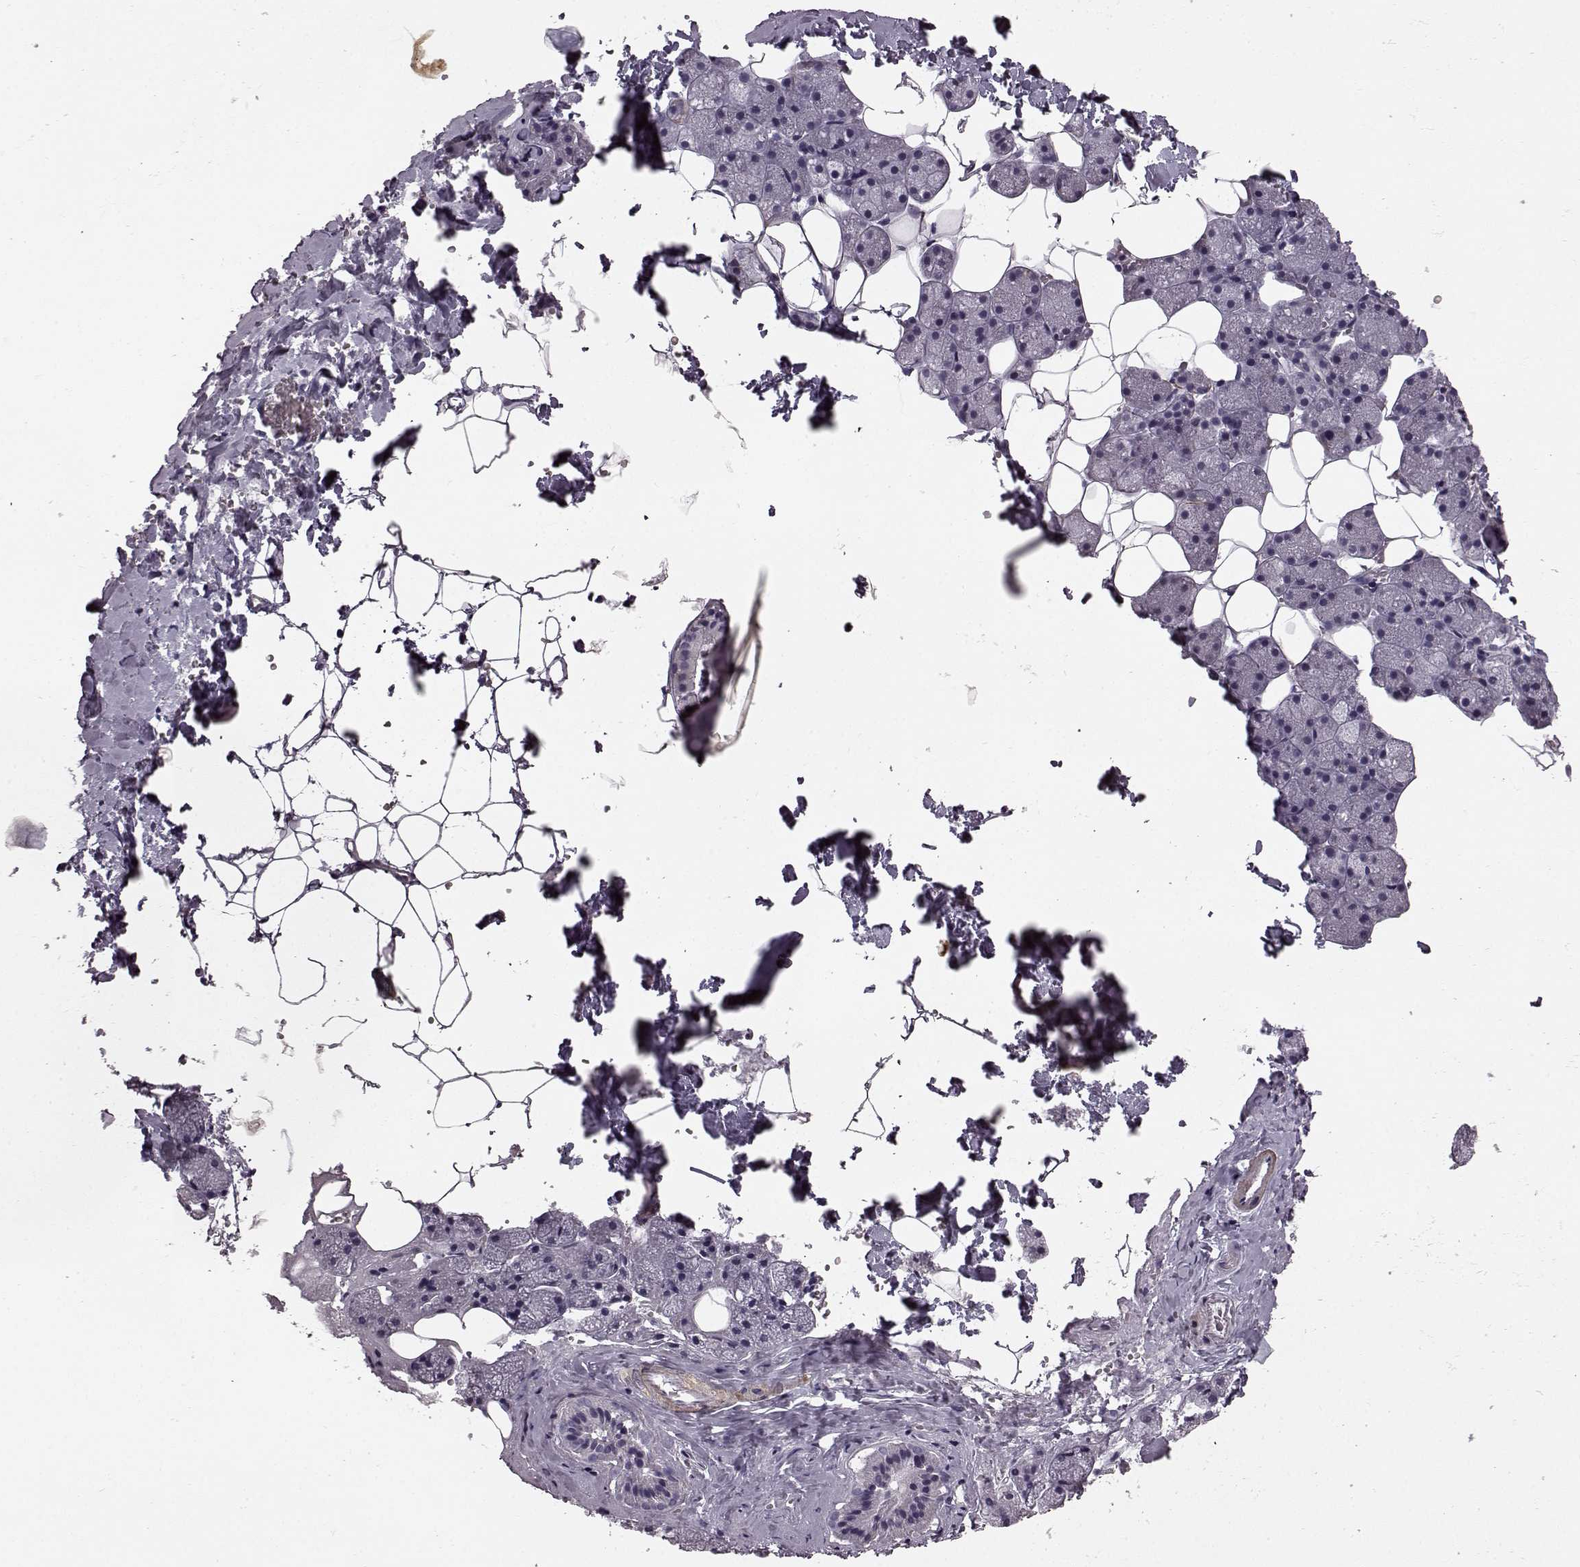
{"staining": {"intensity": "negative", "quantity": "none", "location": "none"}, "tissue": "salivary gland", "cell_type": "Glandular cells", "image_type": "normal", "snomed": [{"axis": "morphology", "description": "Normal tissue, NOS"}, {"axis": "topography", "description": "Salivary gland"}], "caption": "Image shows no protein expression in glandular cells of normal salivary gland. (DAB immunohistochemistry (IHC) visualized using brightfield microscopy, high magnification).", "gene": "SLCO3A1", "patient": {"sex": "male", "age": 38}}